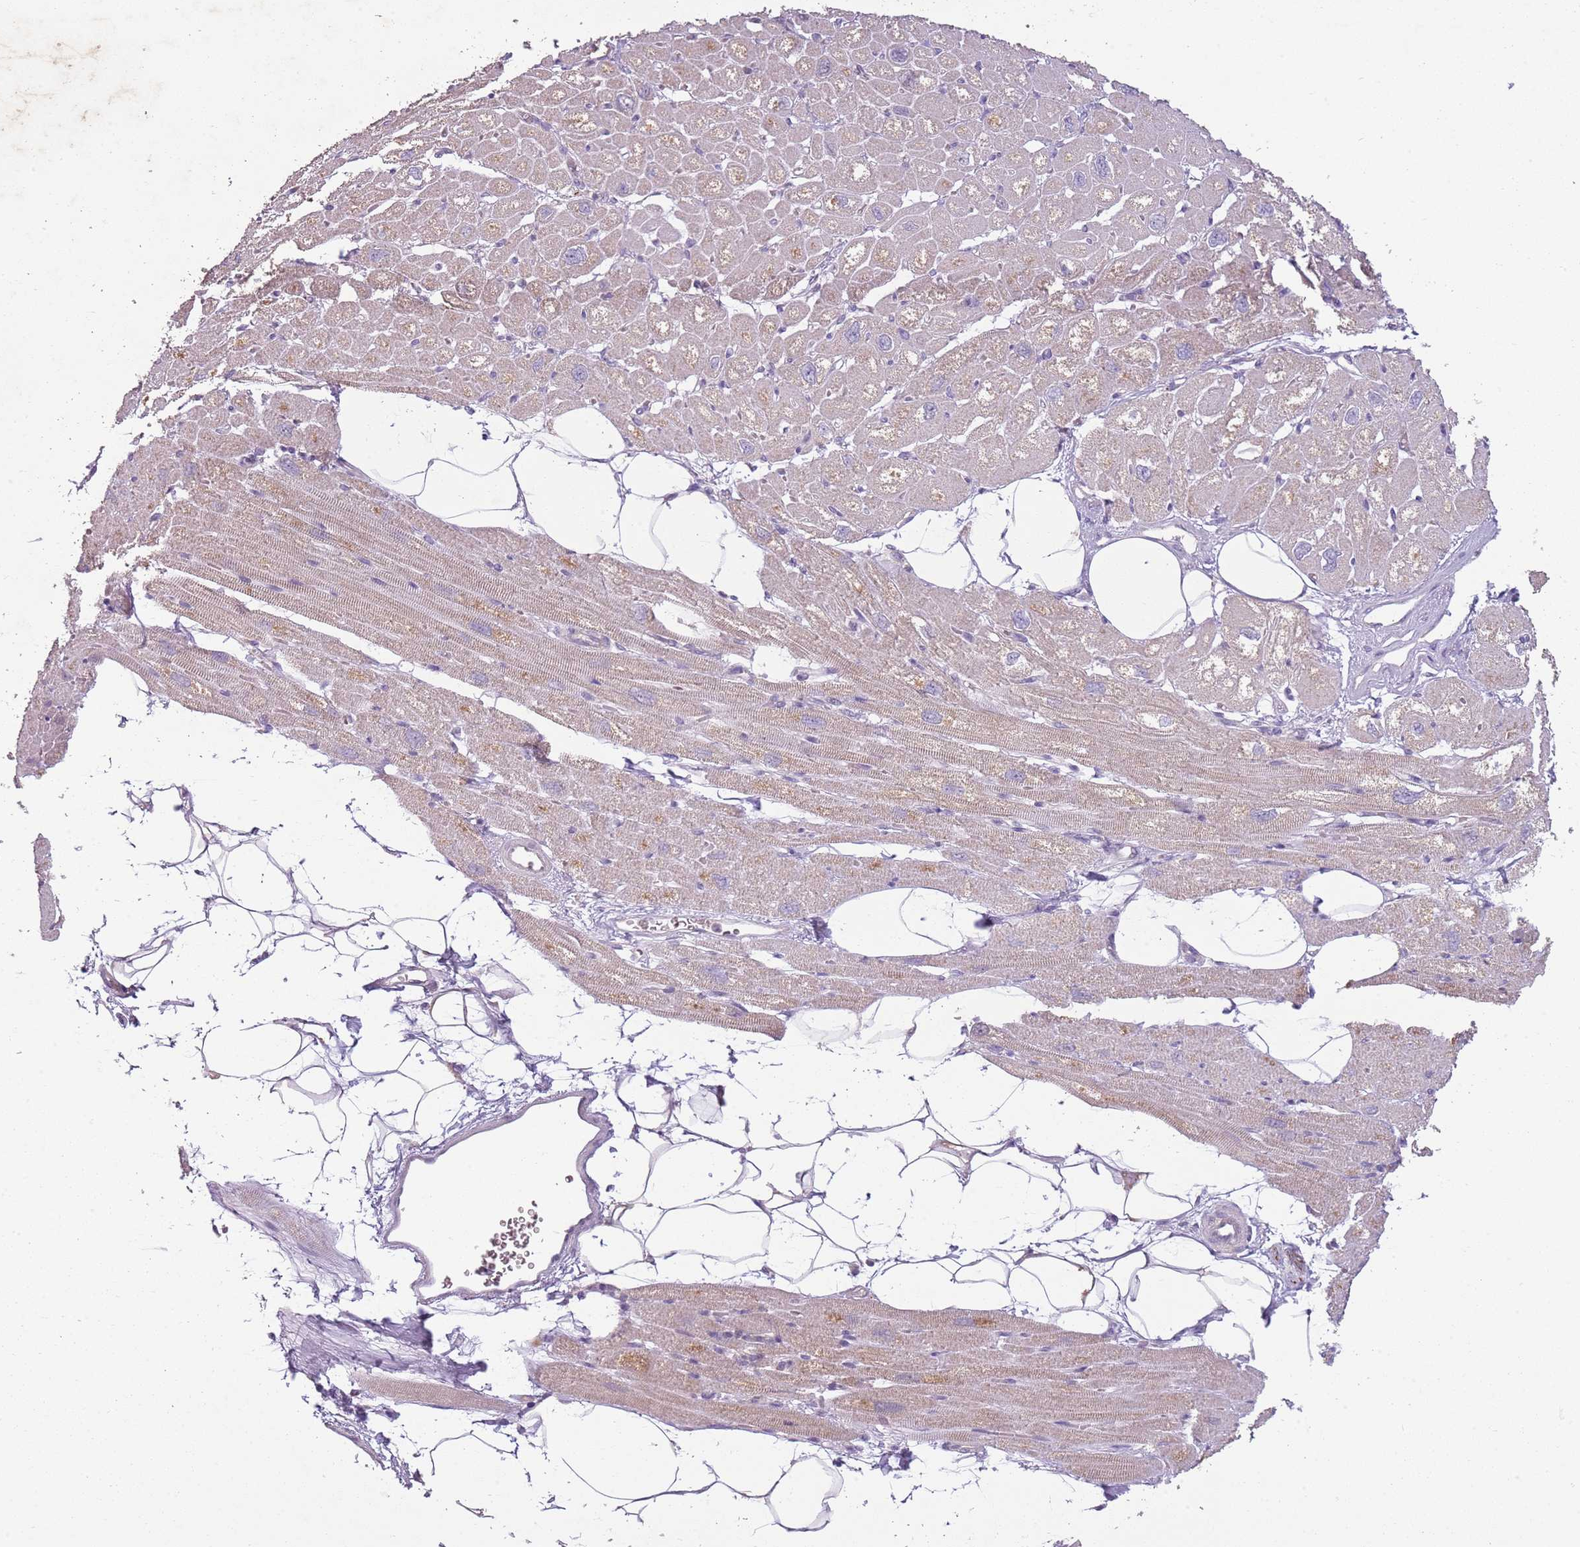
{"staining": {"intensity": "weak", "quantity": ">75%", "location": "cytoplasmic/membranous"}, "tissue": "heart muscle", "cell_type": "Cardiomyocytes", "image_type": "normal", "snomed": [{"axis": "morphology", "description": "Normal tissue, NOS"}, {"axis": "topography", "description": "Heart"}], "caption": "Heart muscle stained for a protein (brown) shows weak cytoplasmic/membranous positive expression in about >75% of cardiomyocytes.", "gene": "TEKT4", "patient": {"sex": "male", "age": 50}}